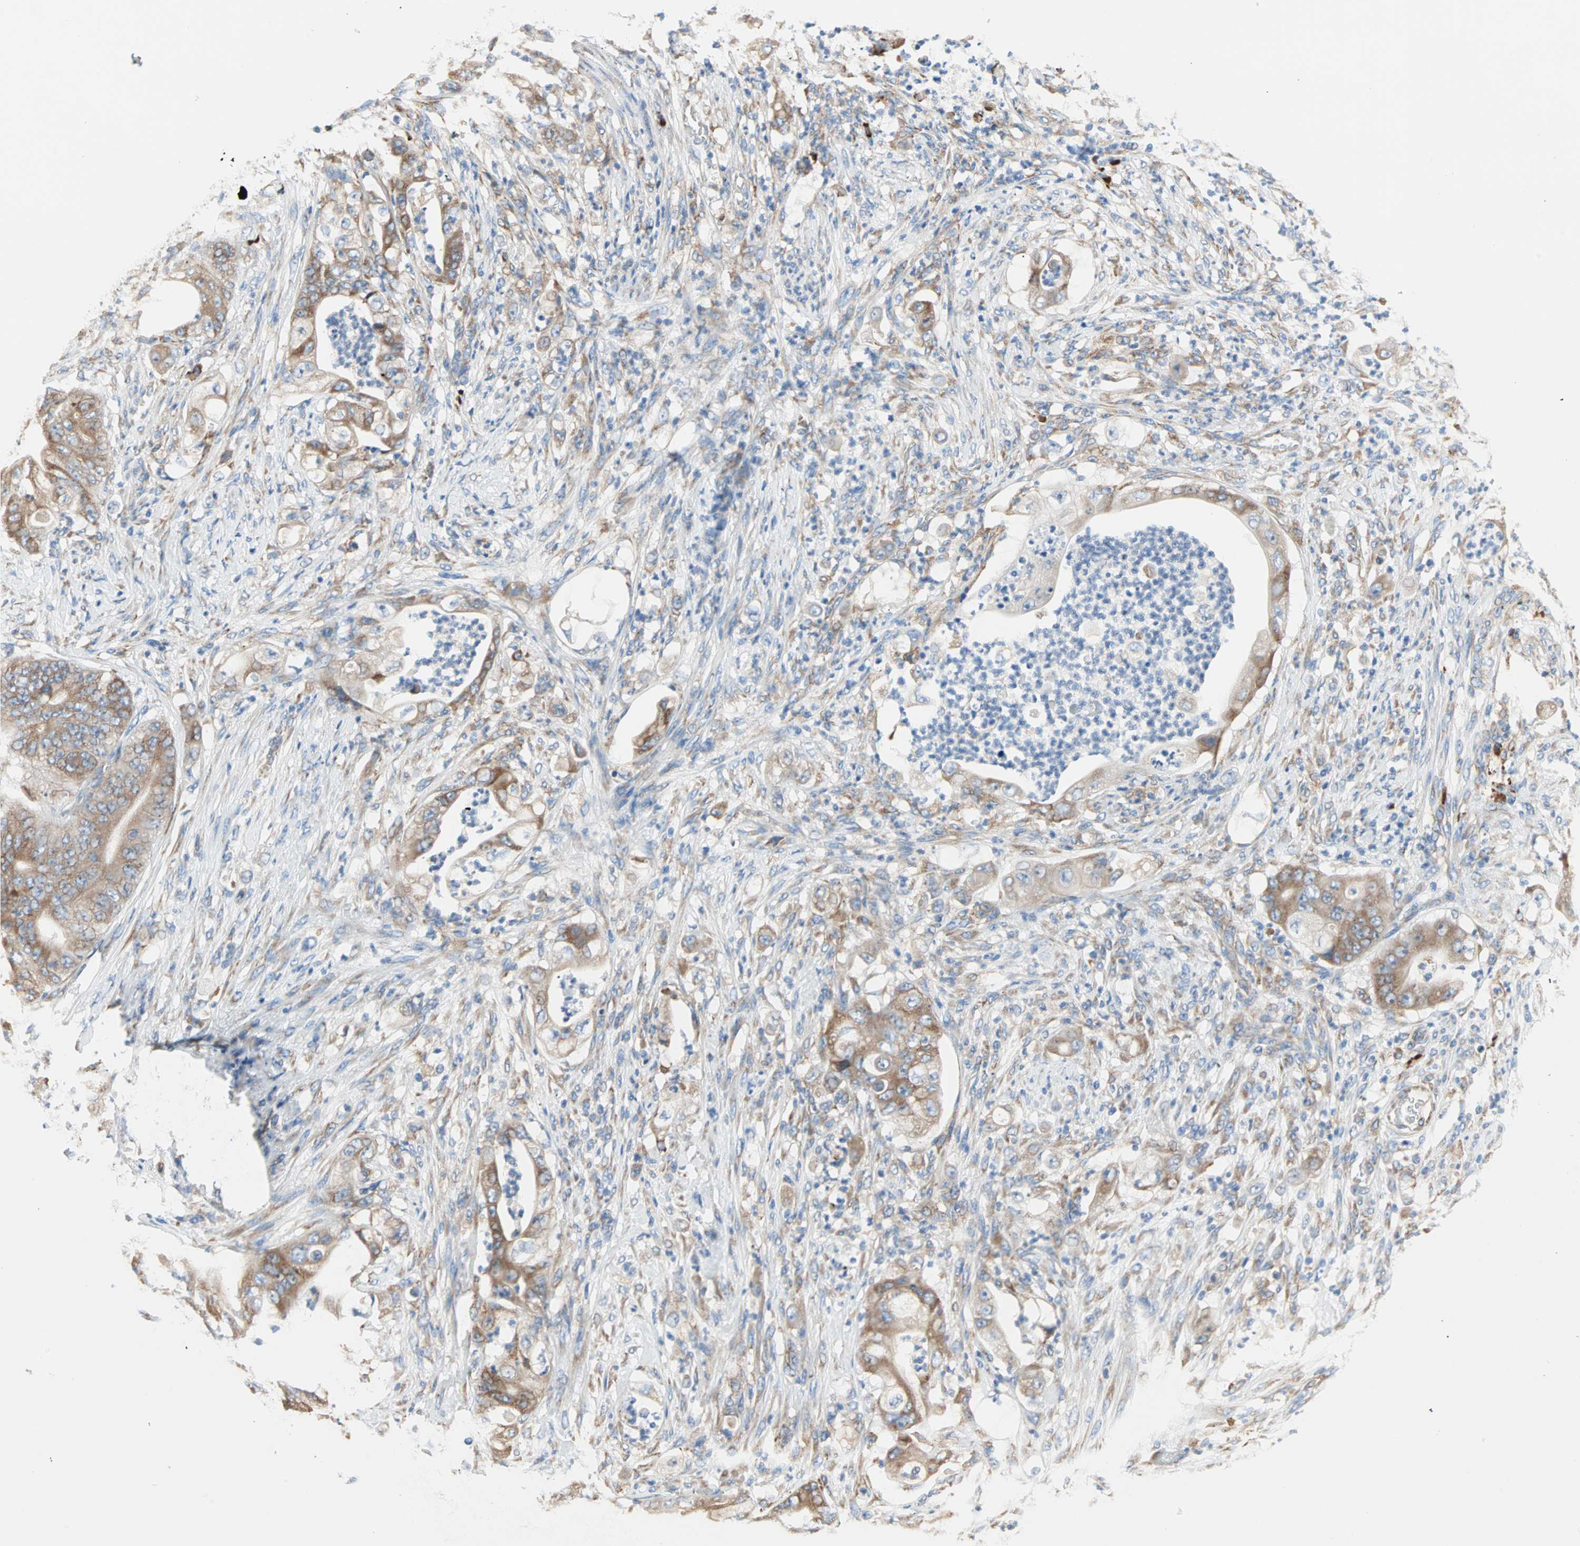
{"staining": {"intensity": "moderate", "quantity": ">75%", "location": "cytoplasmic/membranous"}, "tissue": "stomach cancer", "cell_type": "Tumor cells", "image_type": "cancer", "snomed": [{"axis": "morphology", "description": "Adenocarcinoma, NOS"}, {"axis": "topography", "description": "Stomach"}], "caption": "Adenocarcinoma (stomach) tissue demonstrates moderate cytoplasmic/membranous expression in about >75% of tumor cells", "gene": "PLCXD1", "patient": {"sex": "female", "age": 73}}